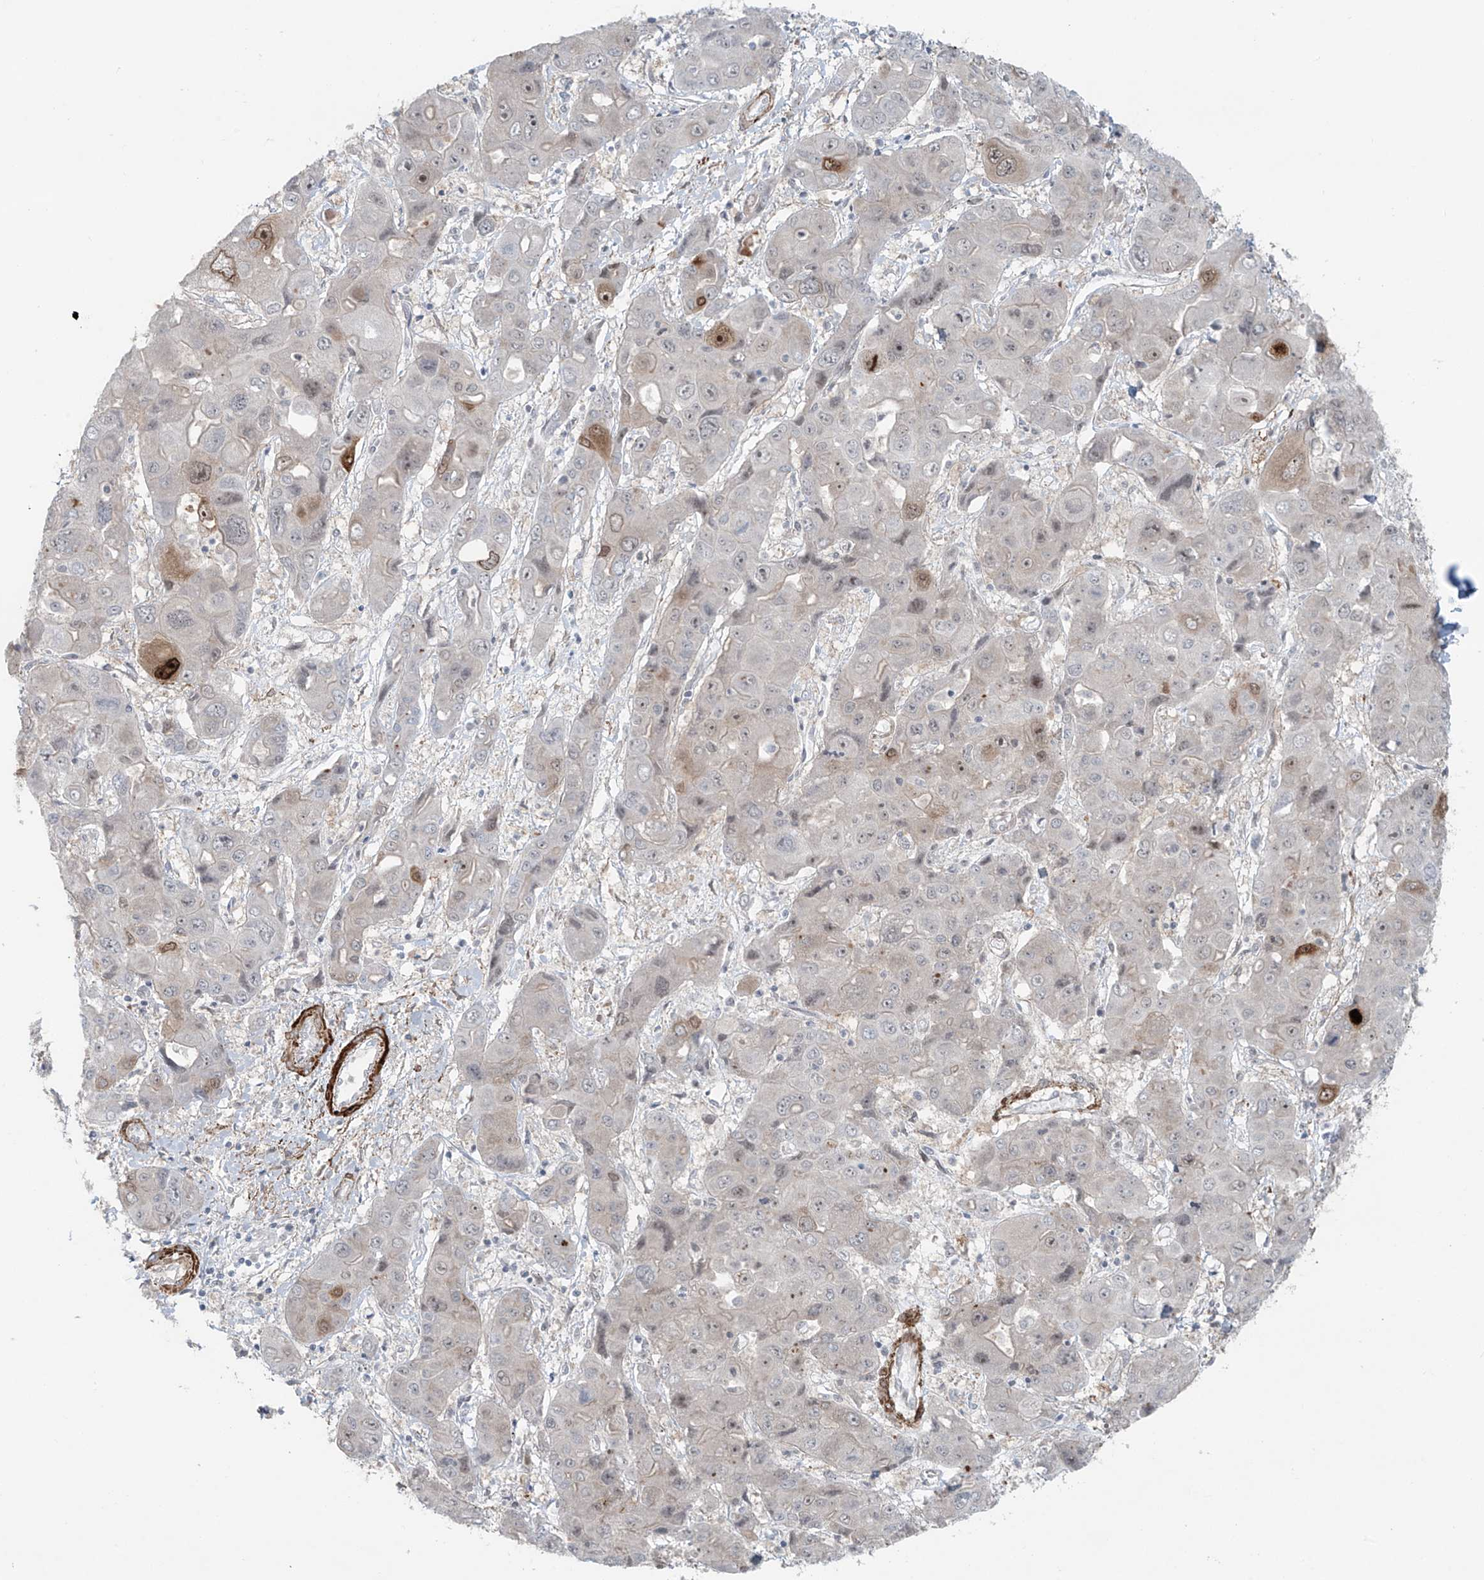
{"staining": {"intensity": "moderate", "quantity": "<25%", "location": "nuclear"}, "tissue": "liver cancer", "cell_type": "Tumor cells", "image_type": "cancer", "snomed": [{"axis": "morphology", "description": "Cholangiocarcinoma"}, {"axis": "topography", "description": "Liver"}], "caption": "Moderate nuclear positivity is present in approximately <25% of tumor cells in cholangiocarcinoma (liver).", "gene": "RASGEF1A", "patient": {"sex": "male", "age": 67}}